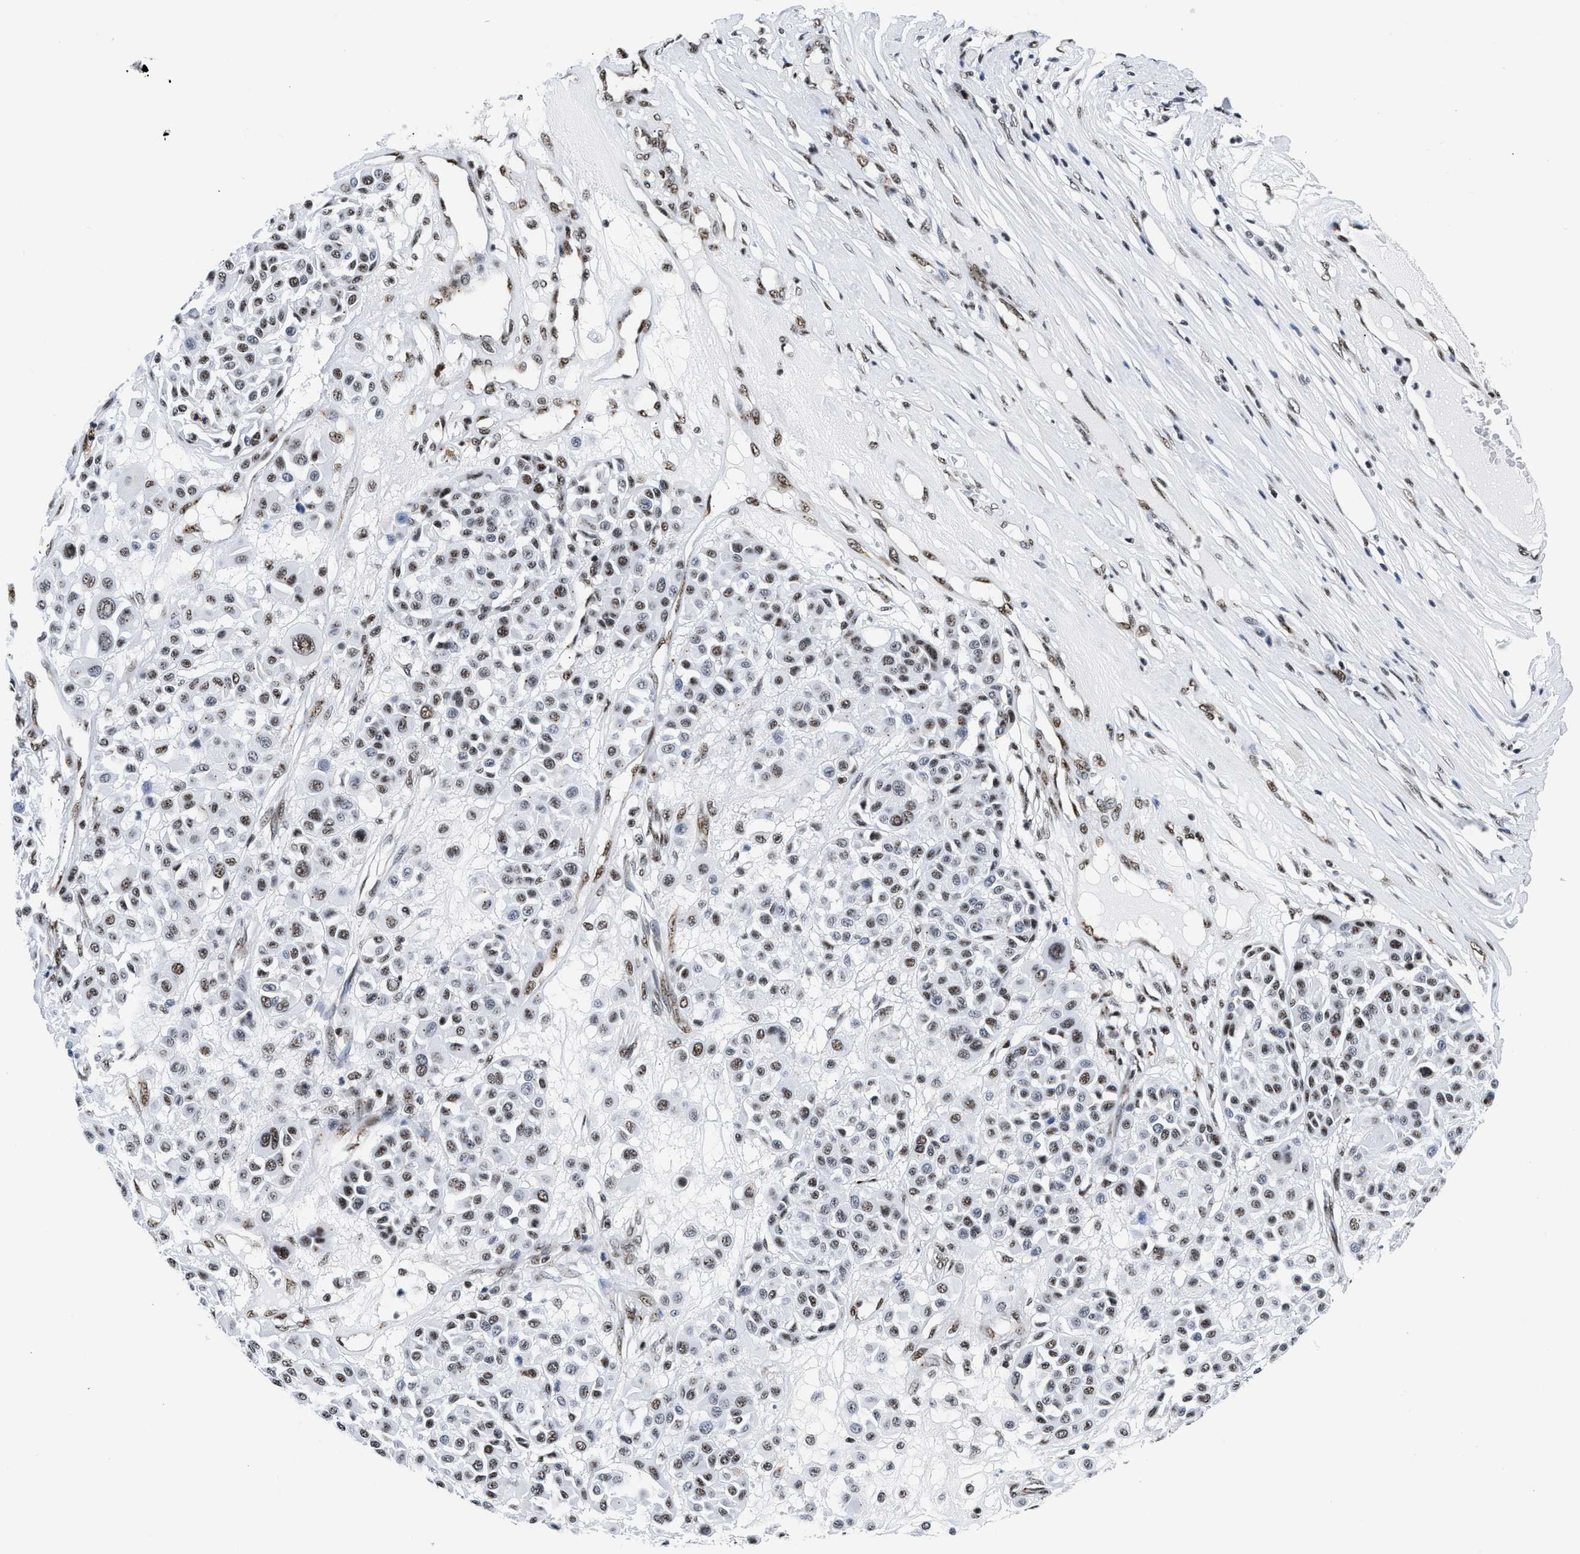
{"staining": {"intensity": "moderate", "quantity": "25%-75%", "location": "nuclear"}, "tissue": "melanoma", "cell_type": "Tumor cells", "image_type": "cancer", "snomed": [{"axis": "morphology", "description": "Malignant melanoma, Metastatic site"}, {"axis": "topography", "description": "Soft tissue"}], "caption": "Melanoma stained with a brown dye reveals moderate nuclear positive staining in about 25%-75% of tumor cells.", "gene": "RBM8A", "patient": {"sex": "male", "age": 41}}